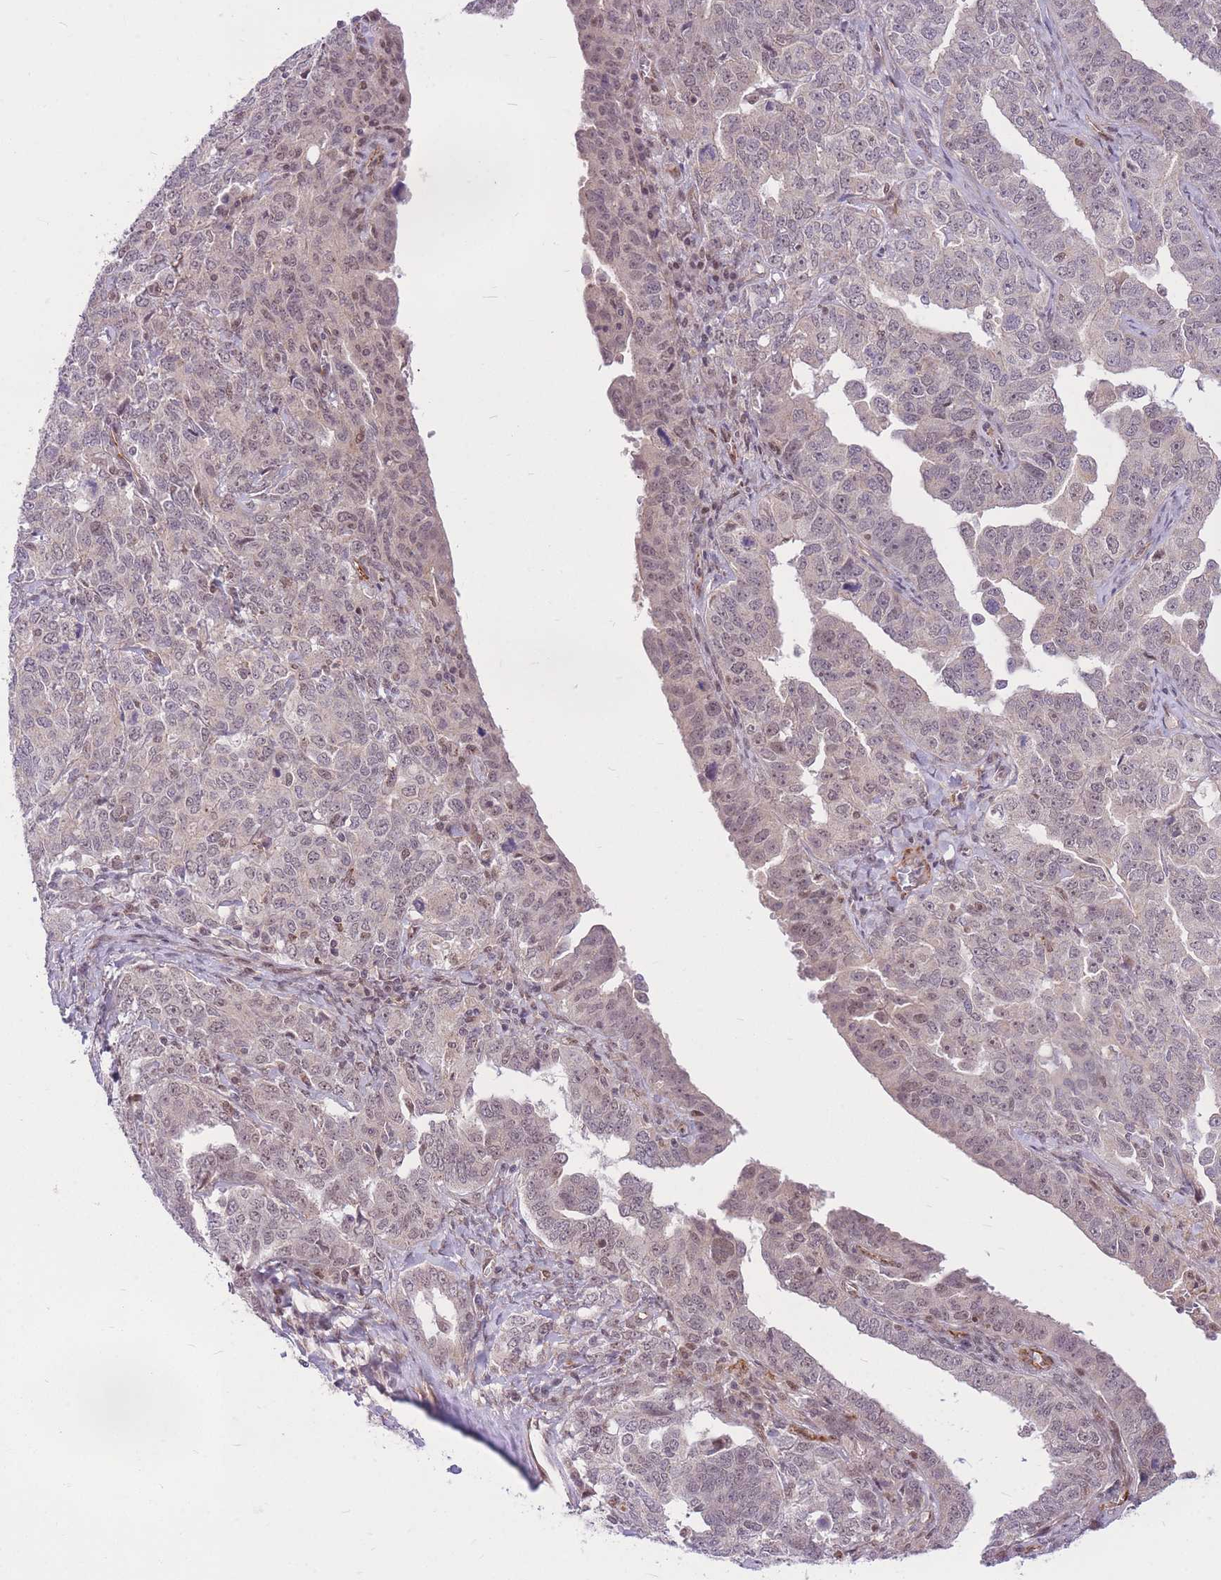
{"staining": {"intensity": "weak", "quantity": "<25%", "location": "nuclear"}, "tissue": "ovarian cancer", "cell_type": "Tumor cells", "image_type": "cancer", "snomed": [{"axis": "morphology", "description": "Carcinoma, endometroid"}, {"axis": "topography", "description": "Ovary"}], "caption": "IHC of human ovarian cancer (endometroid carcinoma) demonstrates no expression in tumor cells.", "gene": "ERCC2", "patient": {"sex": "female", "age": 62}}